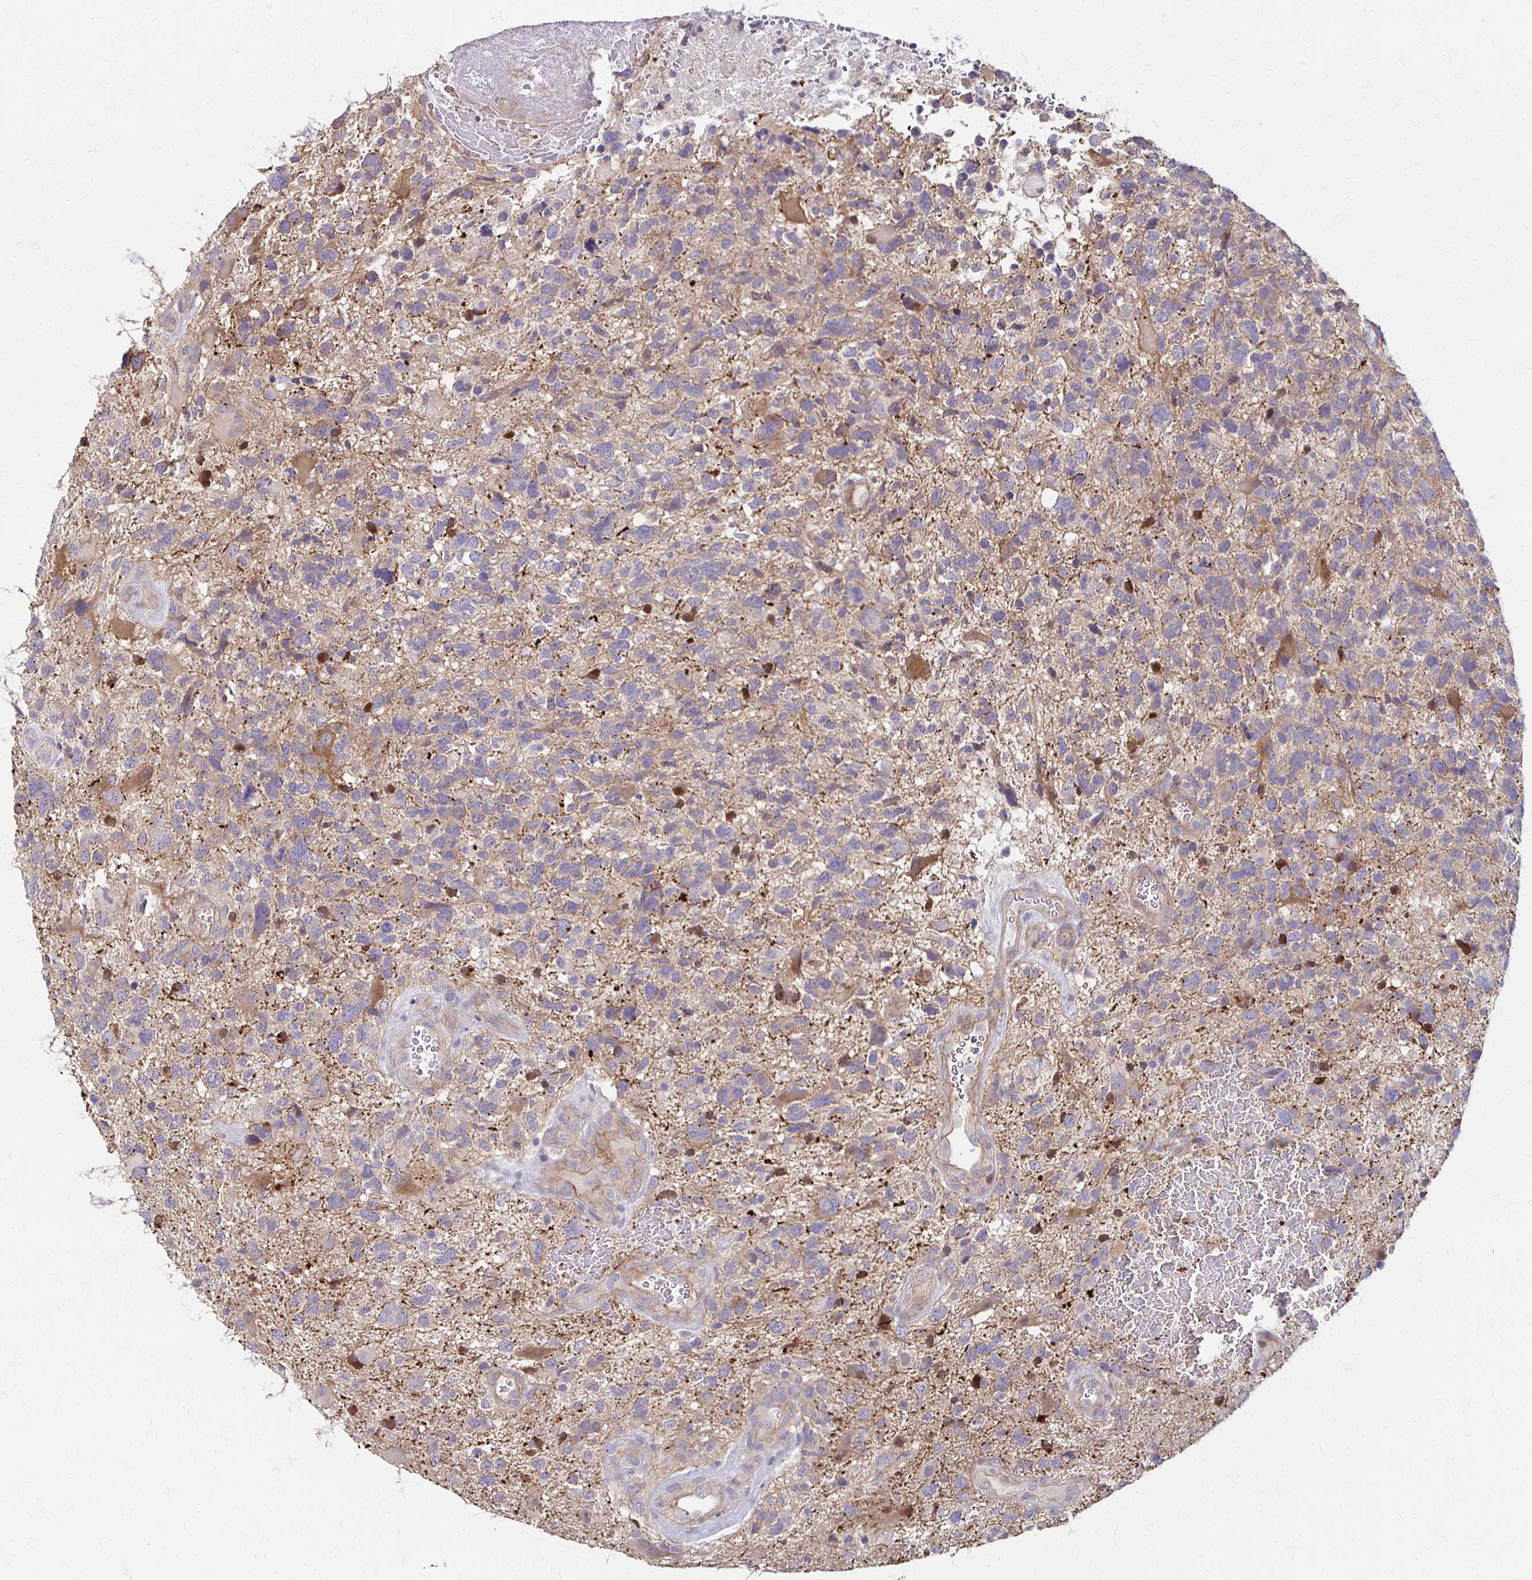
{"staining": {"intensity": "weak", "quantity": "<25%", "location": "cytoplasmic/membranous"}, "tissue": "glioma", "cell_type": "Tumor cells", "image_type": "cancer", "snomed": [{"axis": "morphology", "description": "Glioma, malignant, High grade"}, {"axis": "topography", "description": "Brain"}], "caption": "An image of human glioma is negative for staining in tumor cells. (Immunohistochemistry (ihc), brightfield microscopy, high magnification).", "gene": "CFL2", "patient": {"sex": "female", "age": 71}}